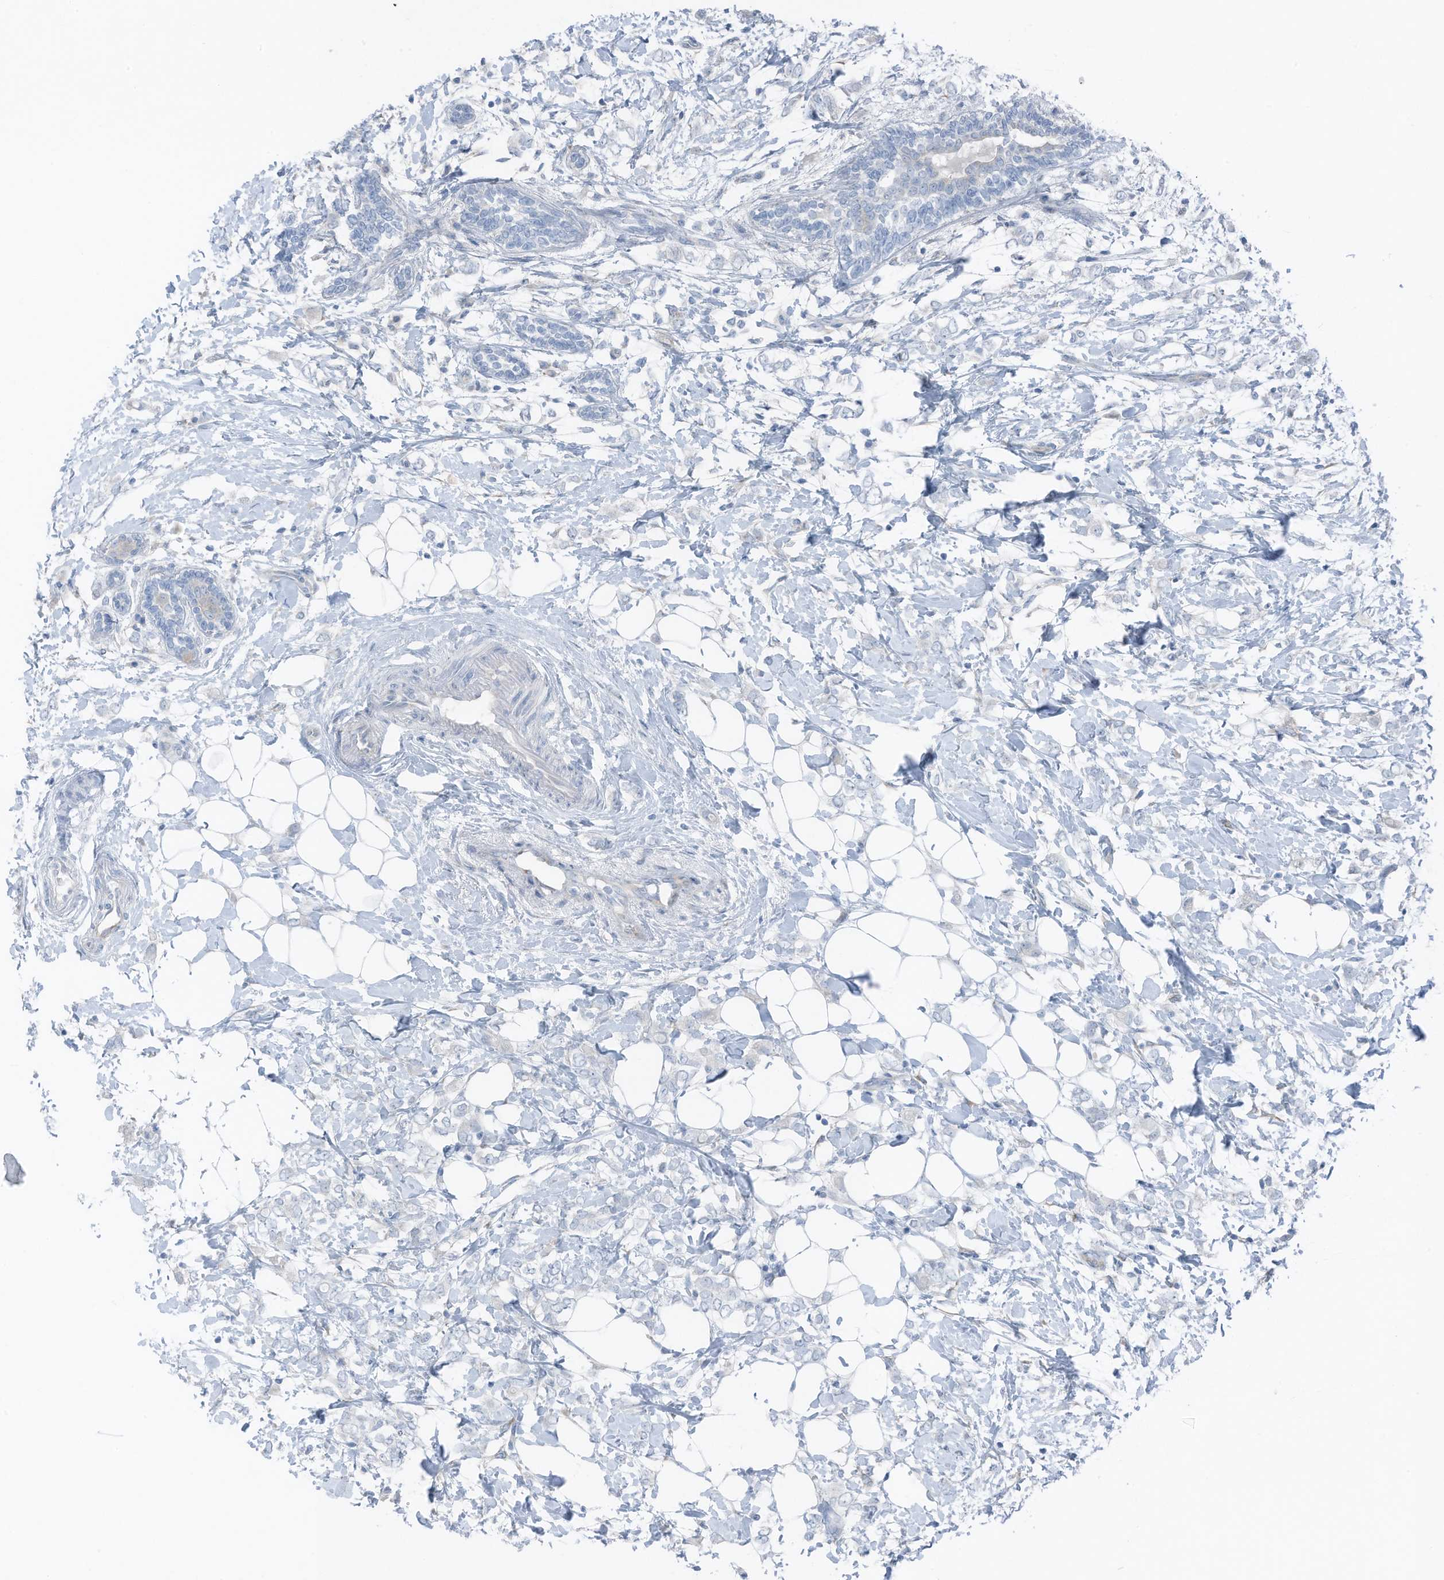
{"staining": {"intensity": "negative", "quantity": "none", "location": "none"}, "tissue": "breast cancer", "cell_type": "Tumor cells", "image_type": "cancer", "snomed": [{"axis": "morphology", "description": "Normal tissue, NOS"}, {"axis": "morphology", "description": "Lobular carcinoma"}, {"axis": "topography", "description": "Breast"}], "caption": "Tumor cells show no significant positivity in breast cancer (lobular carcinoma).", "gene": "ARHGEF33", "patient": {"sex": "female", "age": 47}}